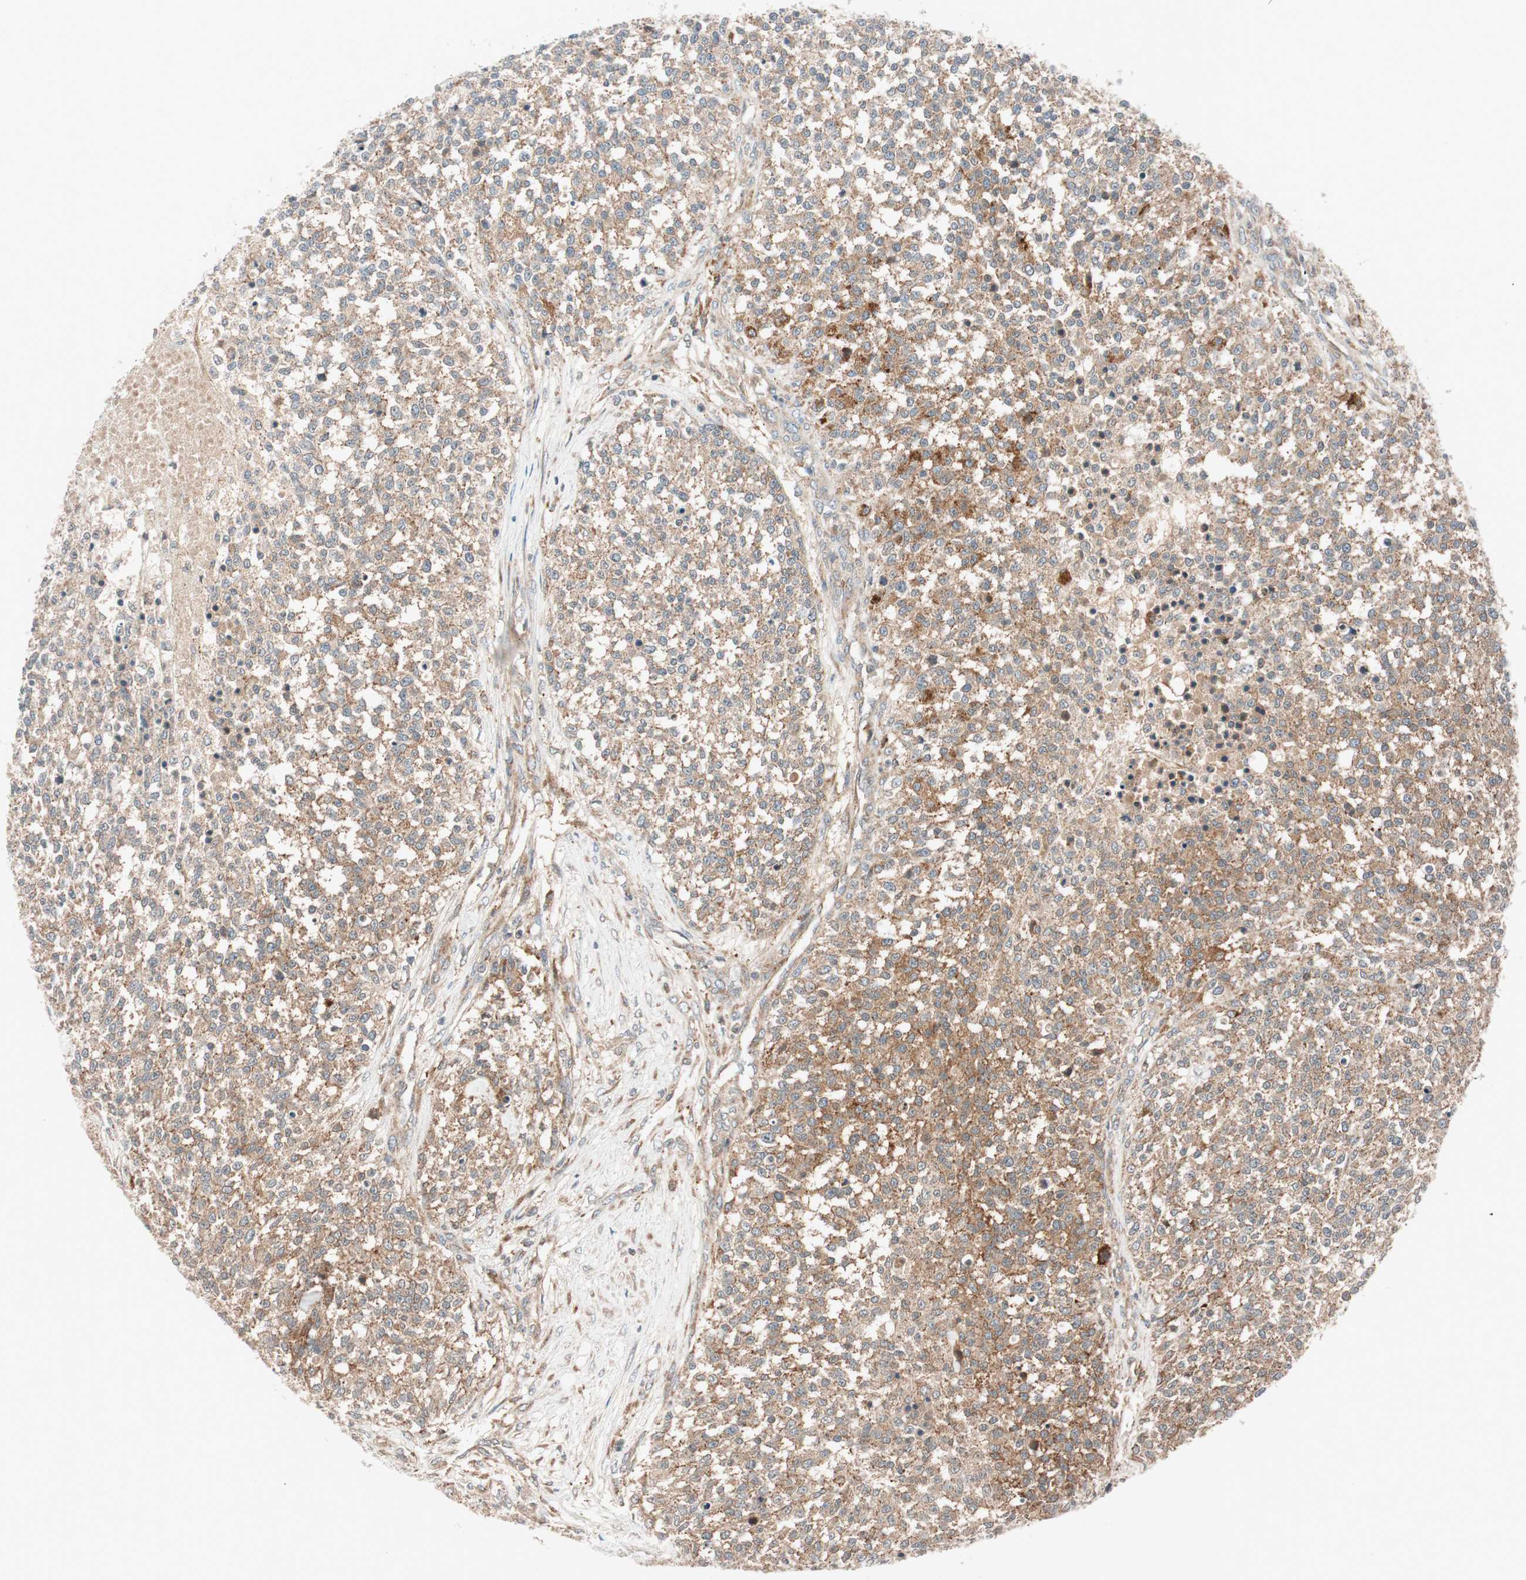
{"staining": {"intensity": "moderate", "quantity": ">75%", "location": "cytoplasmic/membranous"}, "tissue": "testis cancer", "cell_type": "Tumor cells", "image_type": "cancer", "snomed": [{"axis": "morphology", "description": "Seminoma, NOS"}, {"axis": "topography", "description": "Testis"}], "caption": "Seminoma (testis) tissue exhibits moderate cytoplasmic/membranous staining in approximately >75% of tumor cells, visualized by immunohistochemistry.", "gene": "ABI1", "patient": {"sex": "male", "age": 59}}